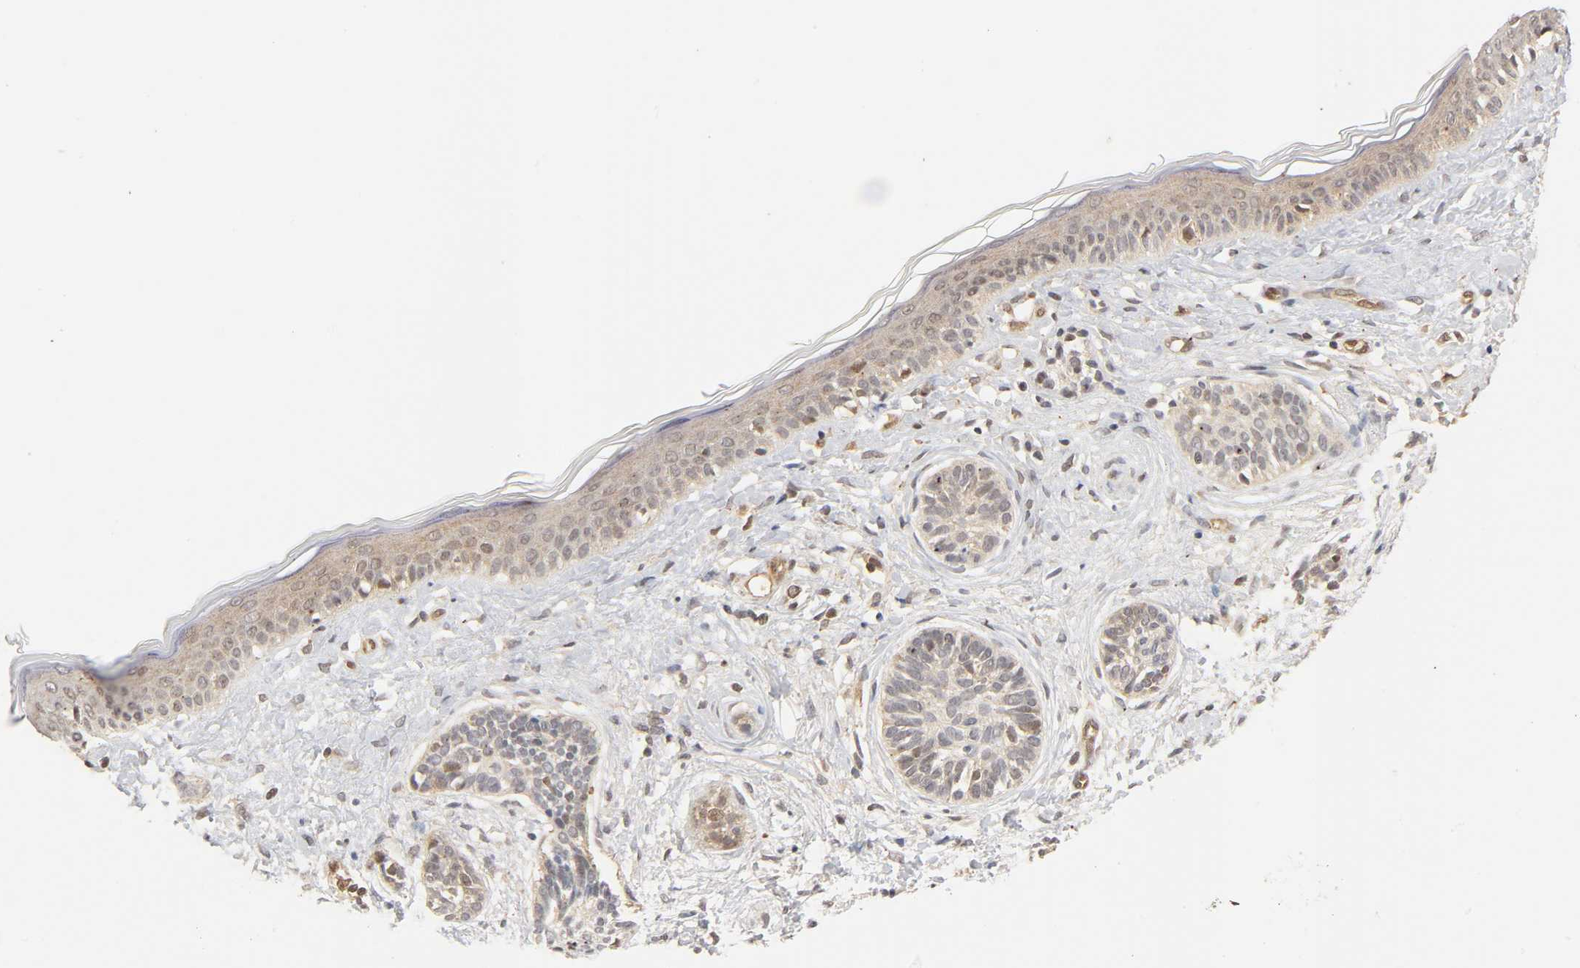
{"staining": {"intensity": "weak", "quantity": "<25%", "location": "cytoplasmic/membranous,nuclear"}, "tissue": "skin cancer", "cell_type": "Tumor cells", "image_type": "cancer", "snomed": [{"axis": "morphology", "description": "Normal tissue, NOS"}, {"axis": "morphology", "description": "Basal cell carcinoma"}, {"axis": "topography", "description": "Skin"}], "caption": "This histopathology image is of skin basal cell carcinoma stained with immunohistochemistry (IHC) to label a protein in brown with the nuclei are counter-stained blue. There is no expression in tumor cells.", "gene": "CDC37", "patient": {"sex": "male", "age": 63}}